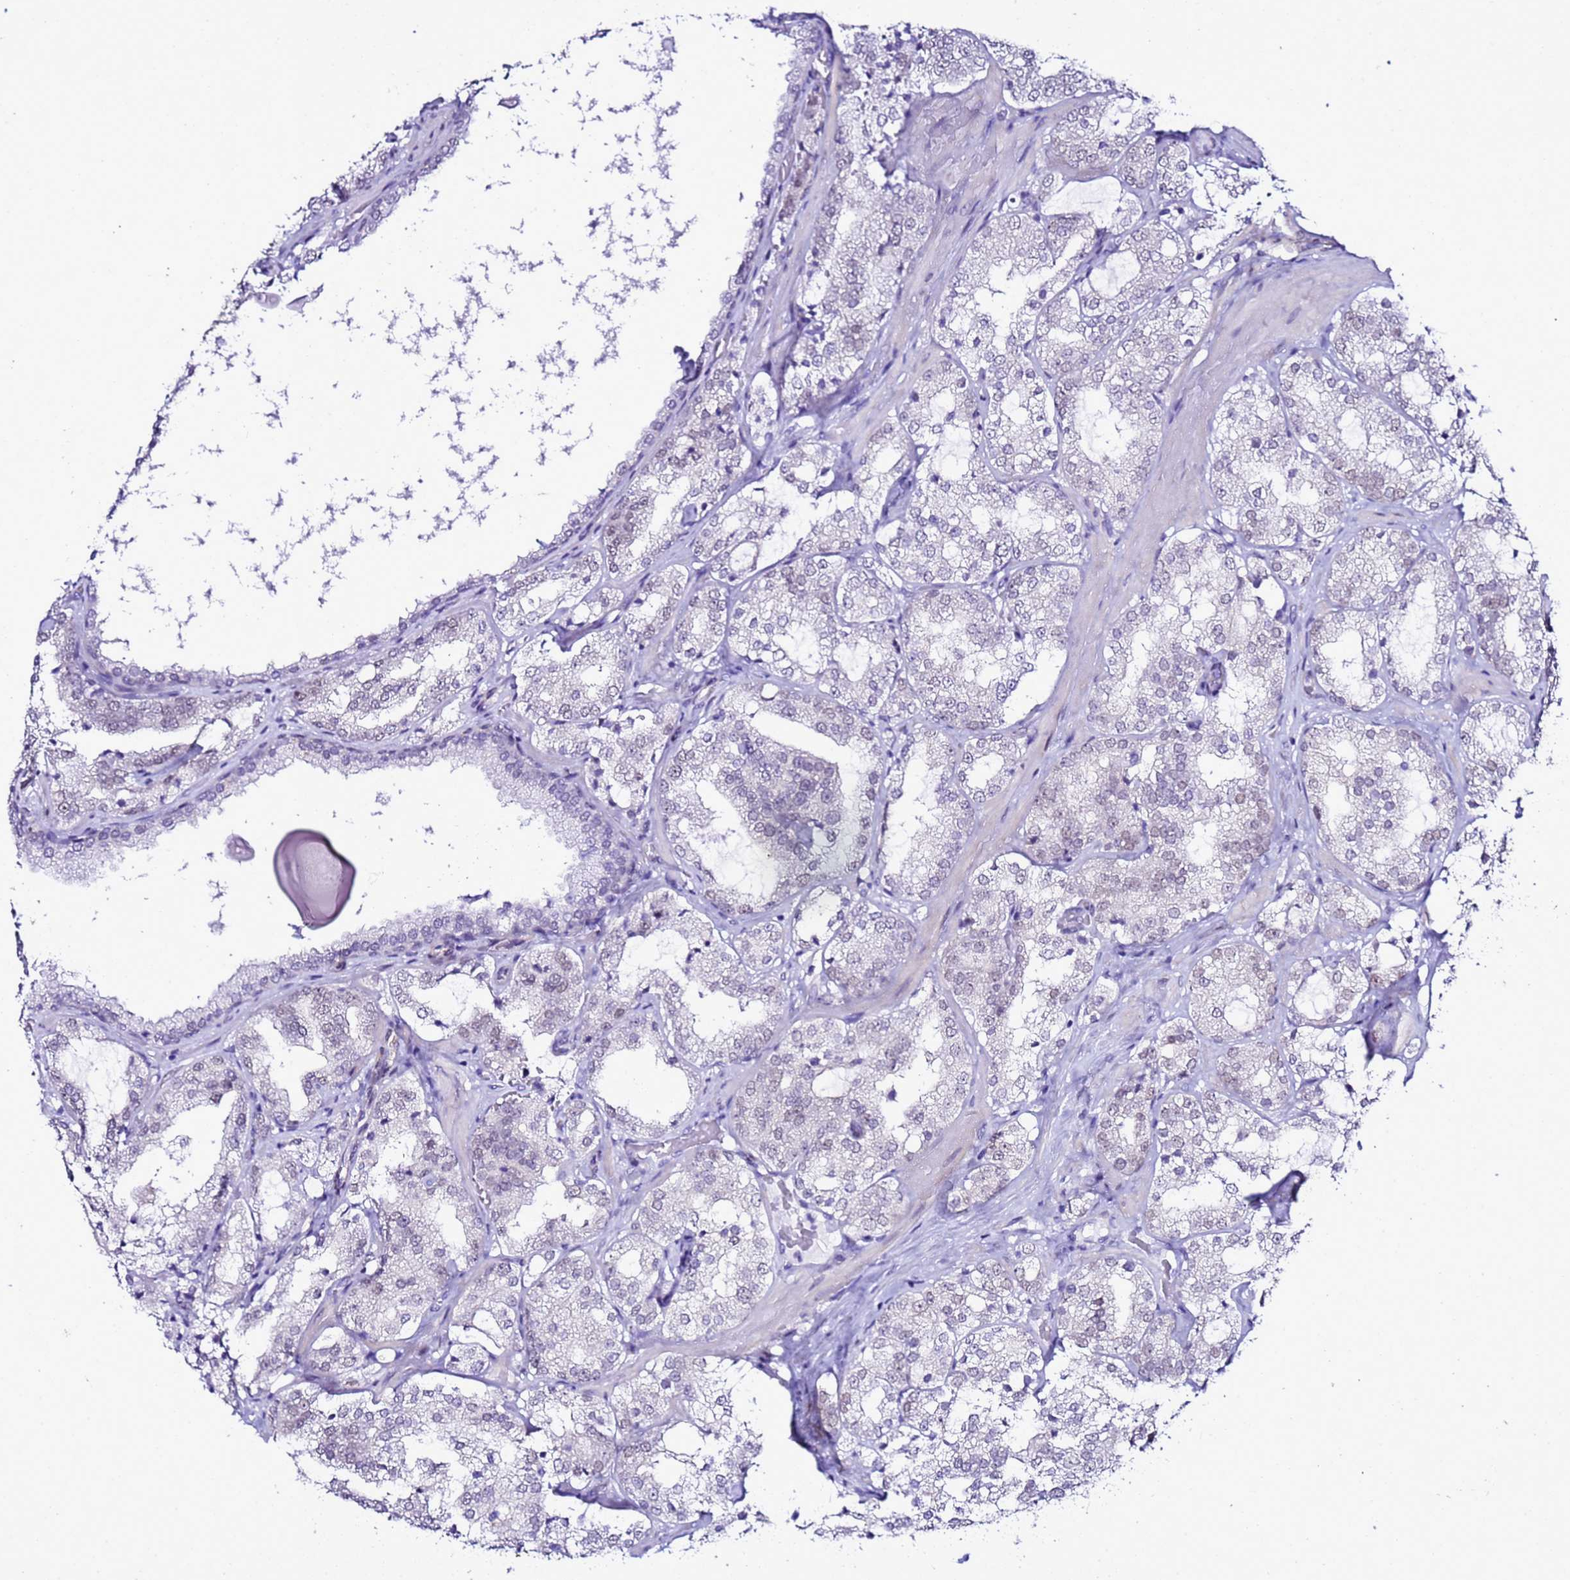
{"staining": {"intensity": "negative", "quantity": "none", "location": "none"}, "tissue": "prostate cancer", "cell_type": "Tumor cells", "image_type": "cancer", "snomed": [{"axis": "morphology", "description": "Adenocarcinoma, High grade"}, {"axis": "topography", "description": "Prostate"}], "caption": "An image of prostate adenocarcinoma (high-grade) stained for a protein demonstrates no brown staining in tumor cells. (Stains: DAB immunohistochemistry (IHC) with hematoxylin counter stain, Microscopy: brightfield microscopy at high magnification).", "gene": "BCL7A", "patient": {"sex": "male", "age": 64}}